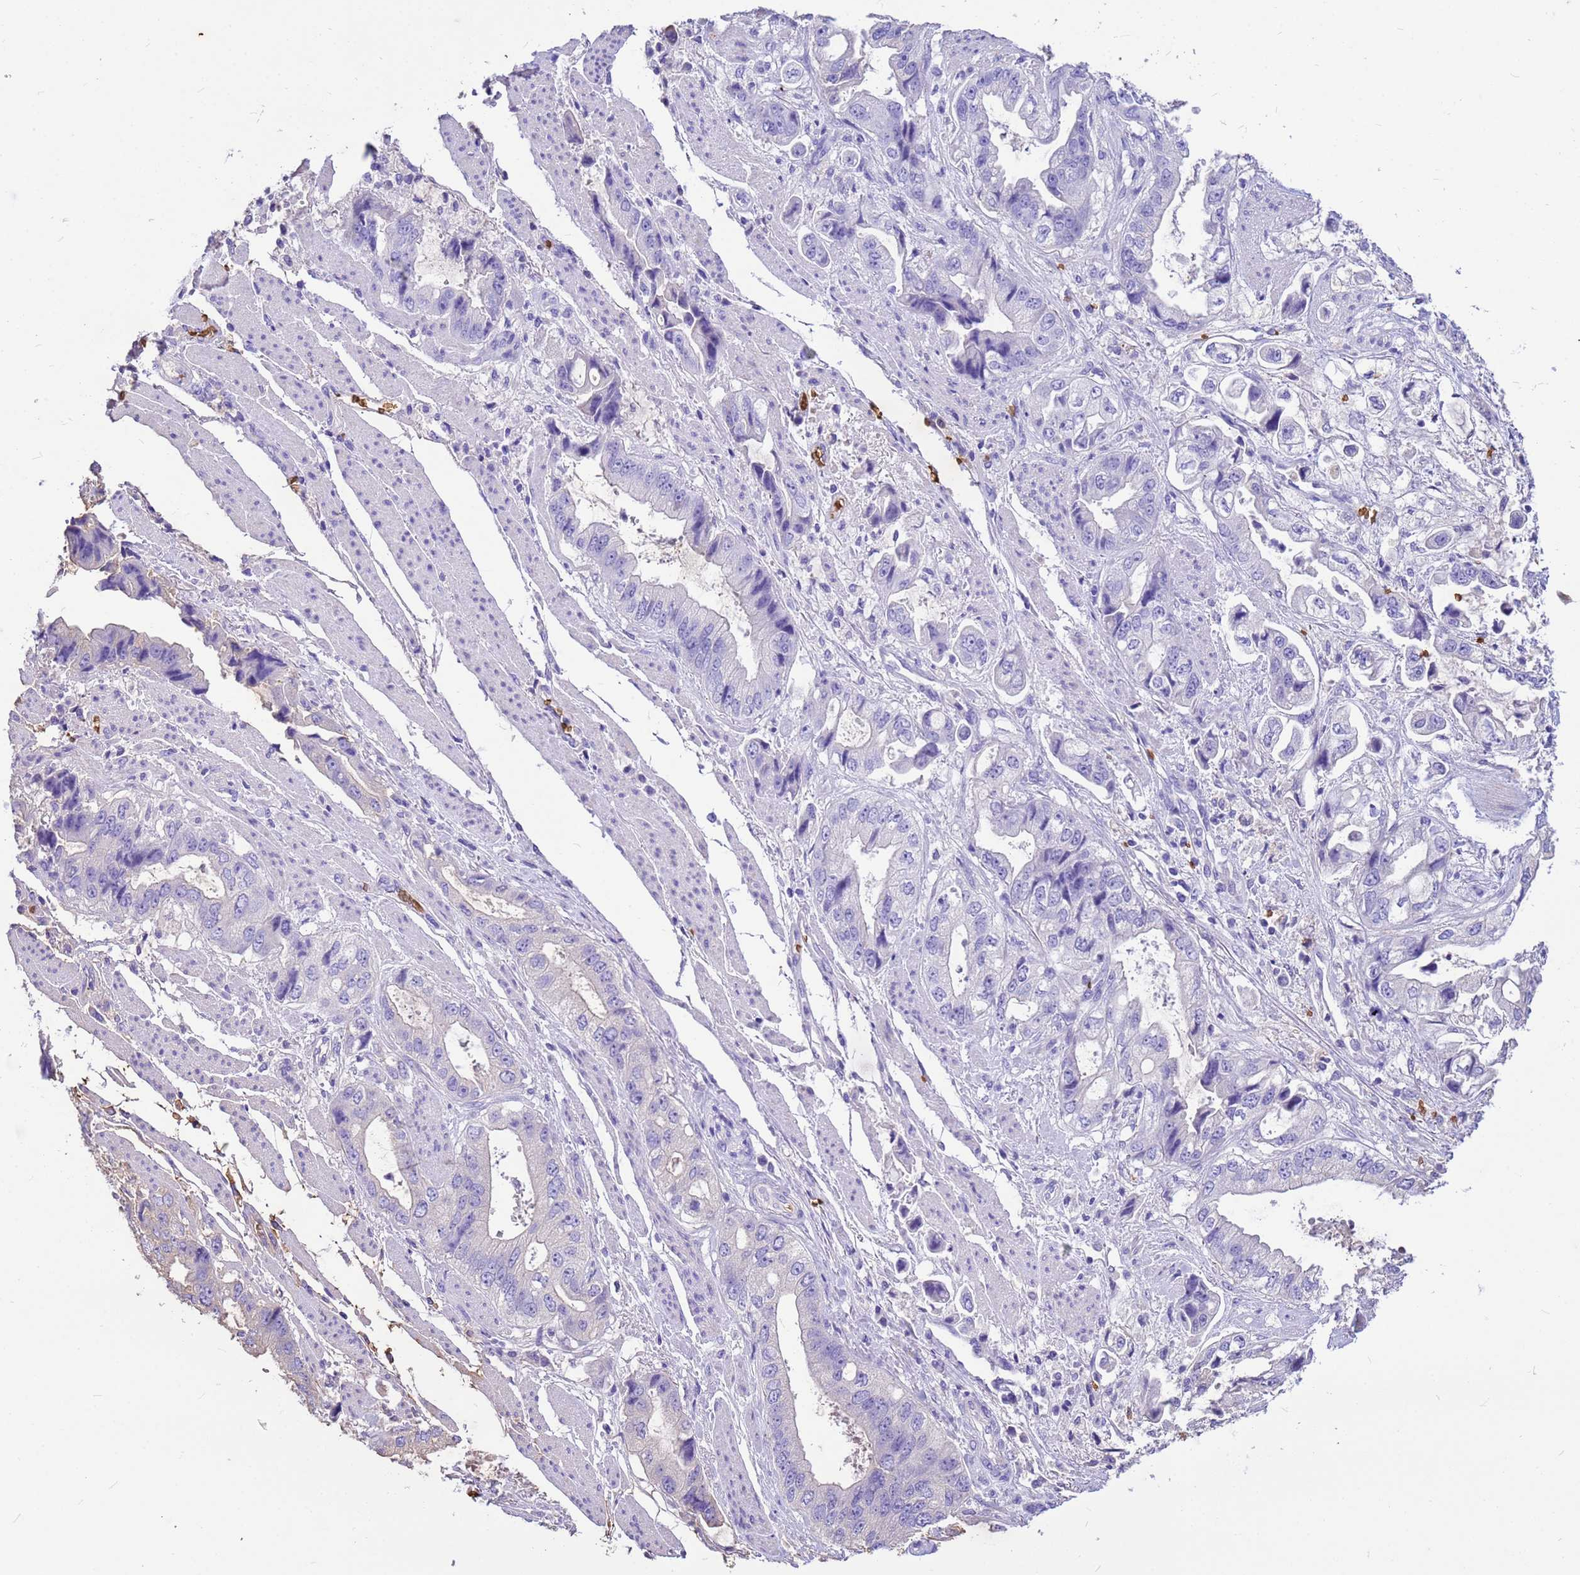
{"staining": {"intensity": "negative", "quantity": "none", "location": "none"}, "tissue": "stomach cancer", "cell_type": "Tumor cells", "image_type": "cancer", "snomed": [{"axis": "morphology", "description": "Adenocarcinoma, NOS"}, {"axis": "topography", "description": "Stomach"}], "caption": "A high-resolution micrograph shows immunohistochemistry staining of stomach cancer, which shows no significant positivity in tumor cells.", "gene": "HBA2", "patient": {"sex": "male", "age": 62}}